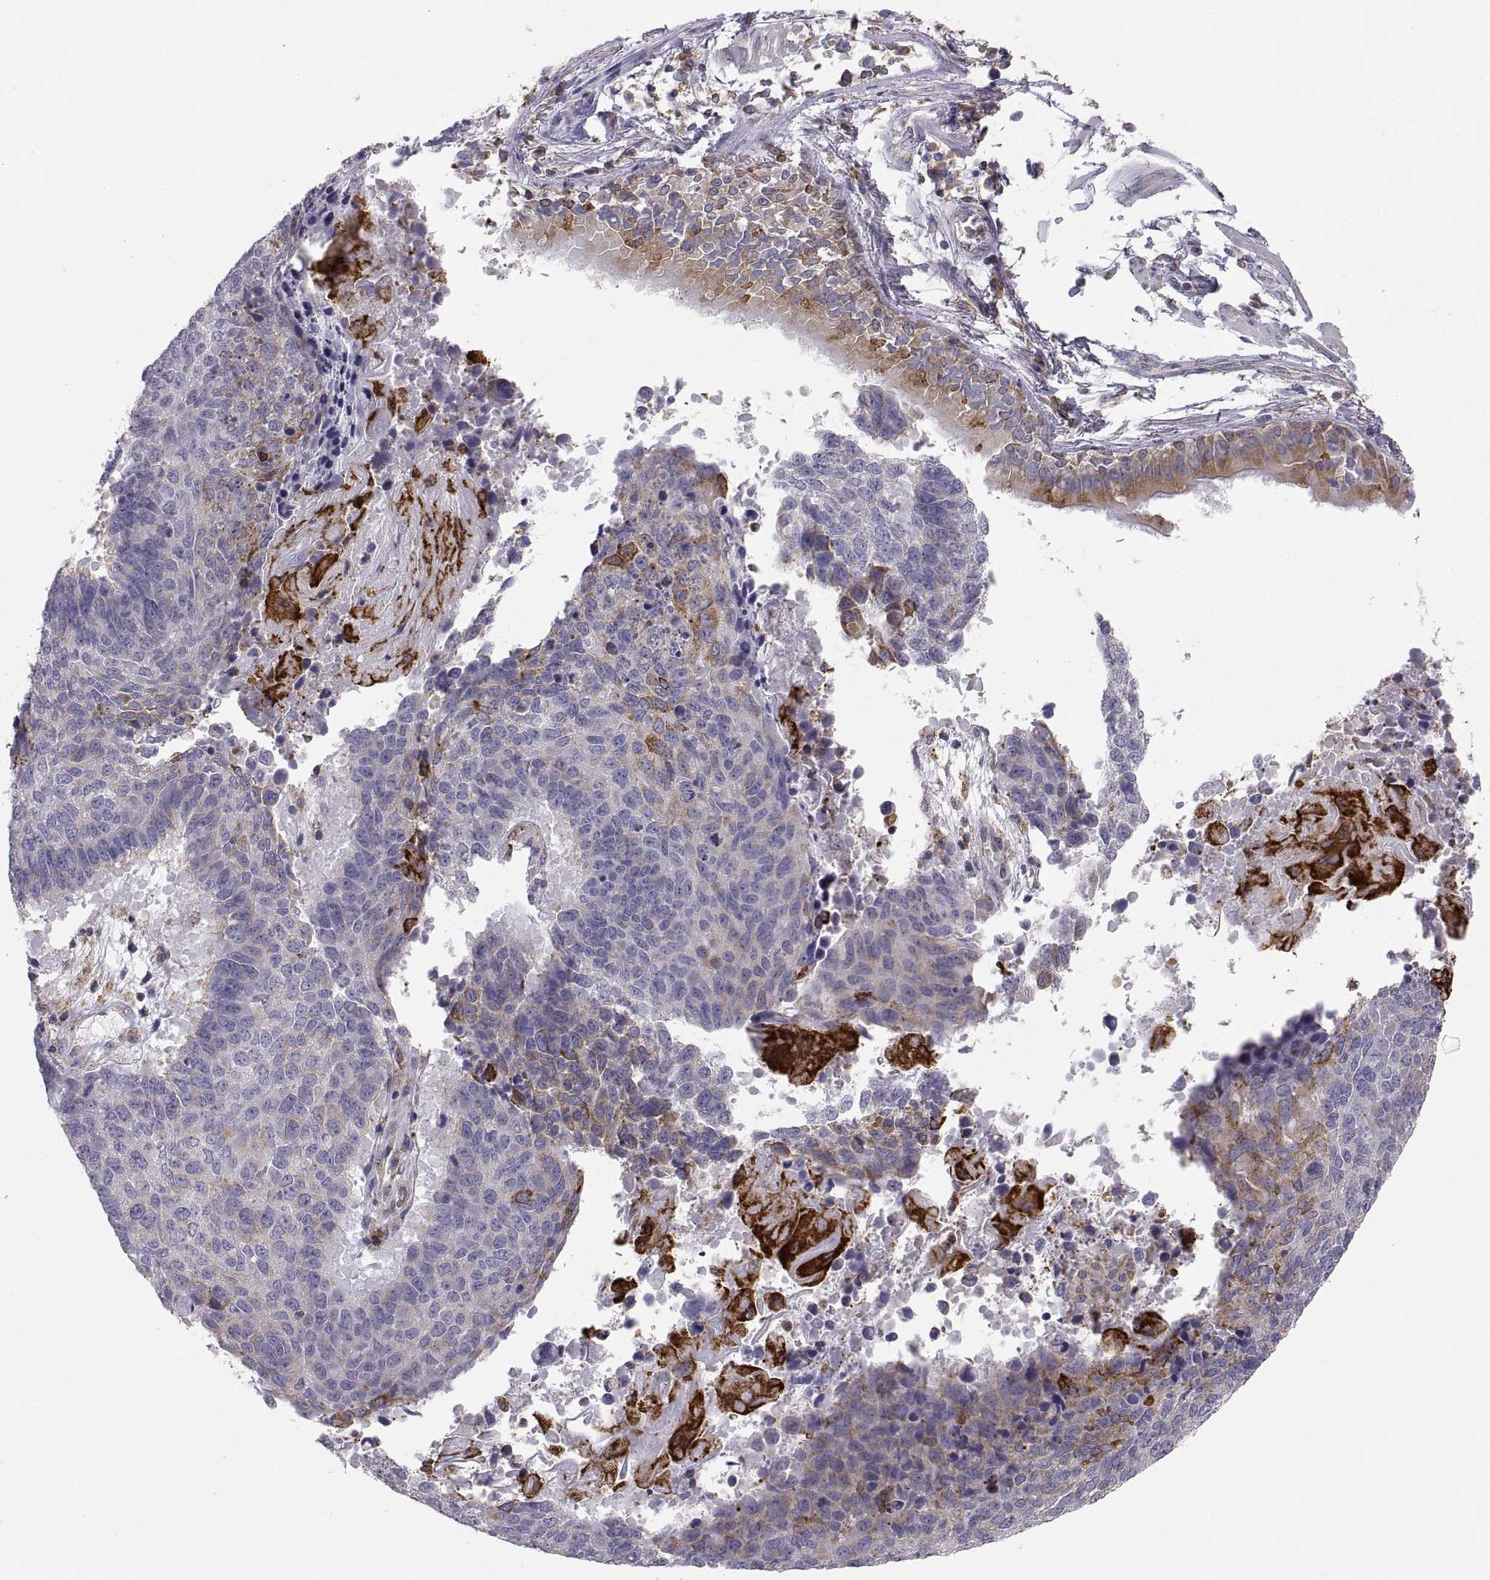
{"staining": {"intensity": "strong", "quantity": "<25%", "location": "cytoplasmic/membranous"}, "tissue": "lung cancer", "cell_type": "Tumor cells", "image_type": "cancer", "snomed": [{"axis": "morphology", "description": "Squamous cell carcinoma, NOS"}, {"axis": "topography", "description": "Lung"}], "caption": "Human lung cancer stained with a brown dye exhibits strong cytoplasmic/membranous positive staining in approximately <25% of tumor cells.", "gene": "ERO1A", "patient": {"sex": "male", "age": 73}}